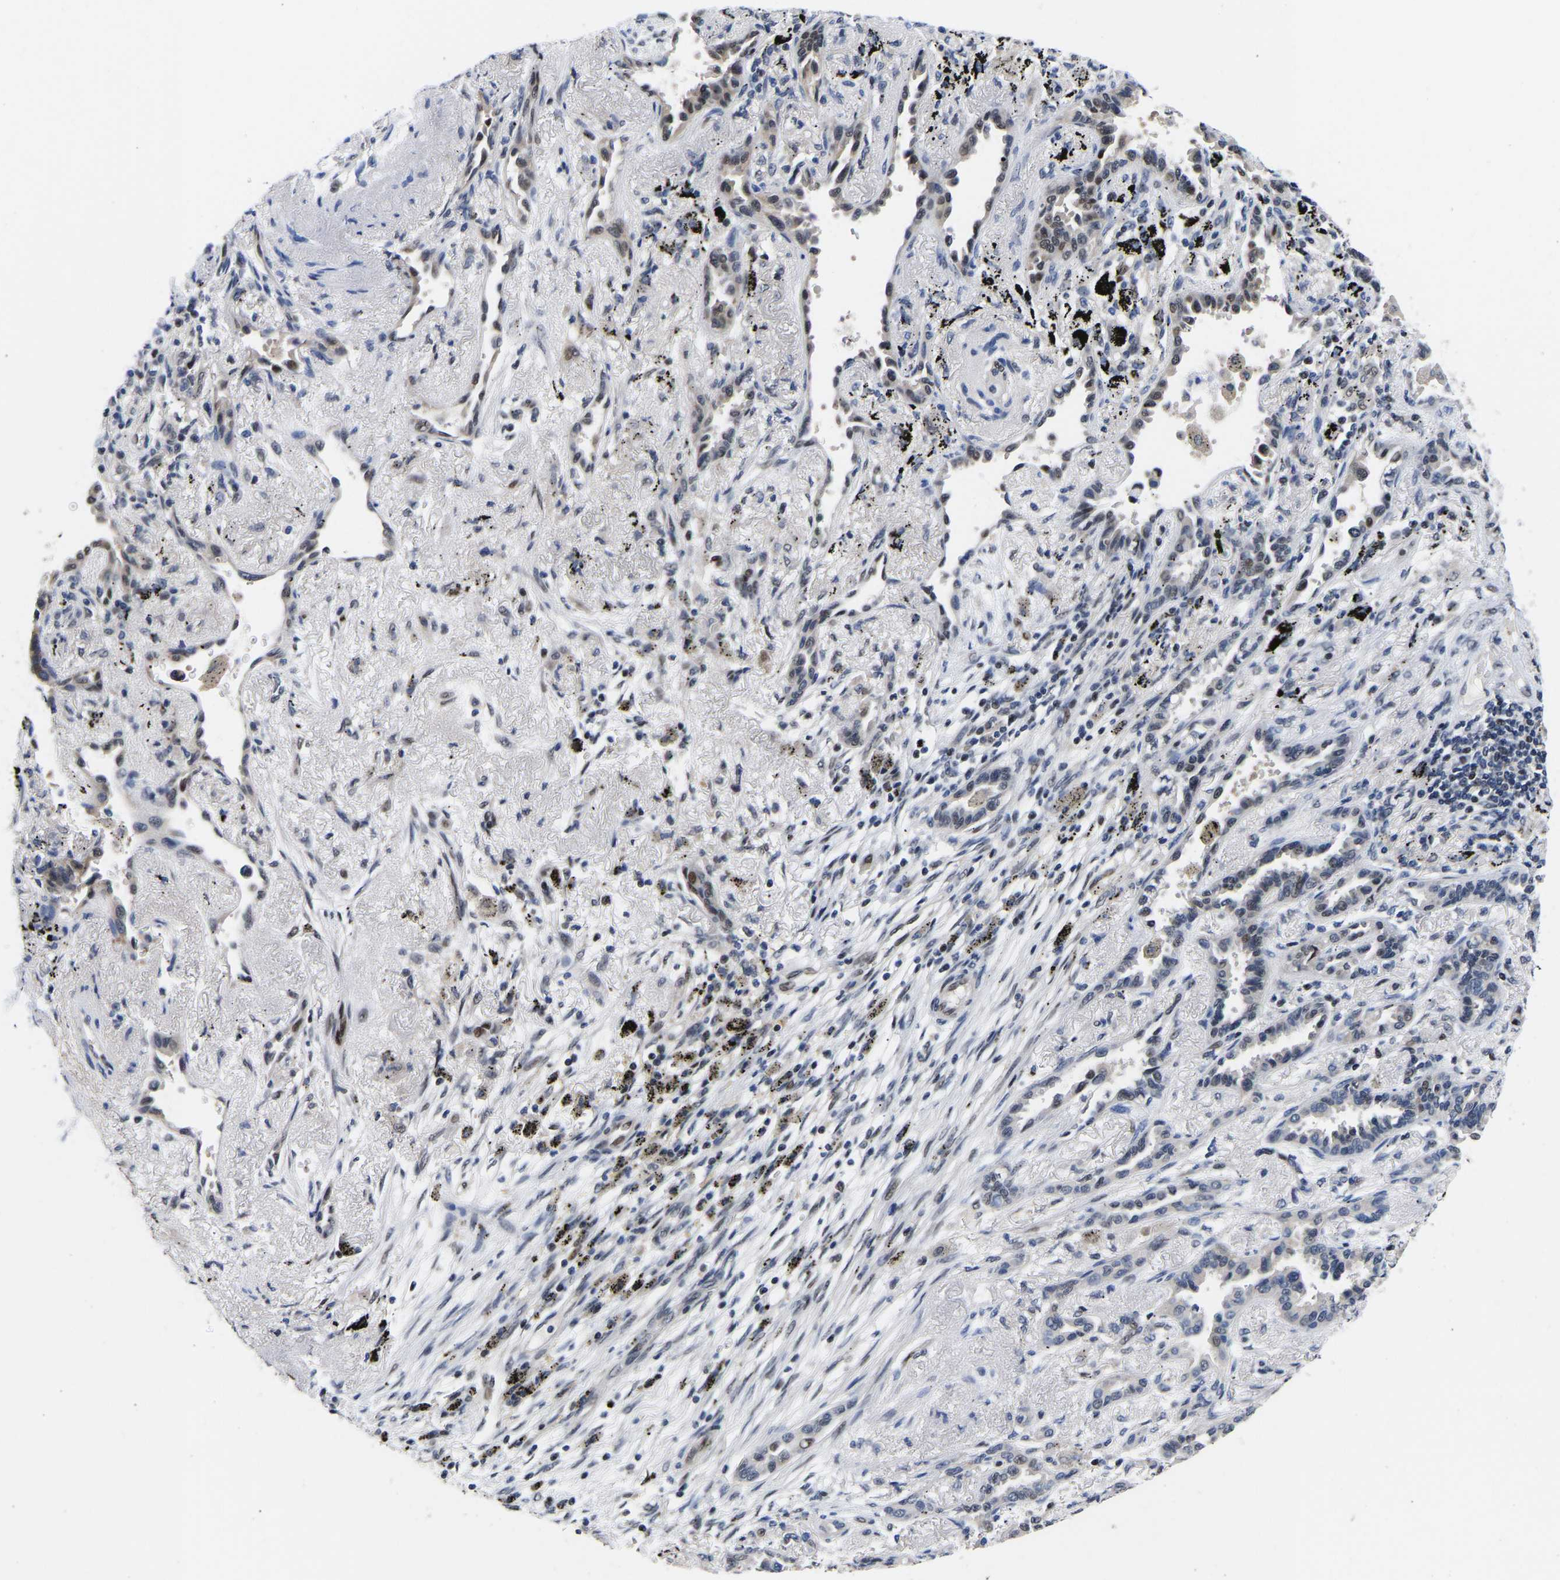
{"staining": {"intensity": "weak", "quantity": "<25%", "location": "nuclear"}, "tissue": "lung cancer", "cell_type": "Tumor cells", "image_type": "cancer", "snomed": [{"axis": "morphology", "description": "Adenocarcinoma, NOS"}, {"axis": "topography", "description": "Lung"}], "caption": "Histopathology image shows no significant protein positivity in tumor cells of adenocarcinoma (lung).", "gene": "PTRHD1", "patient": {"sex": "male", "age": 59}}